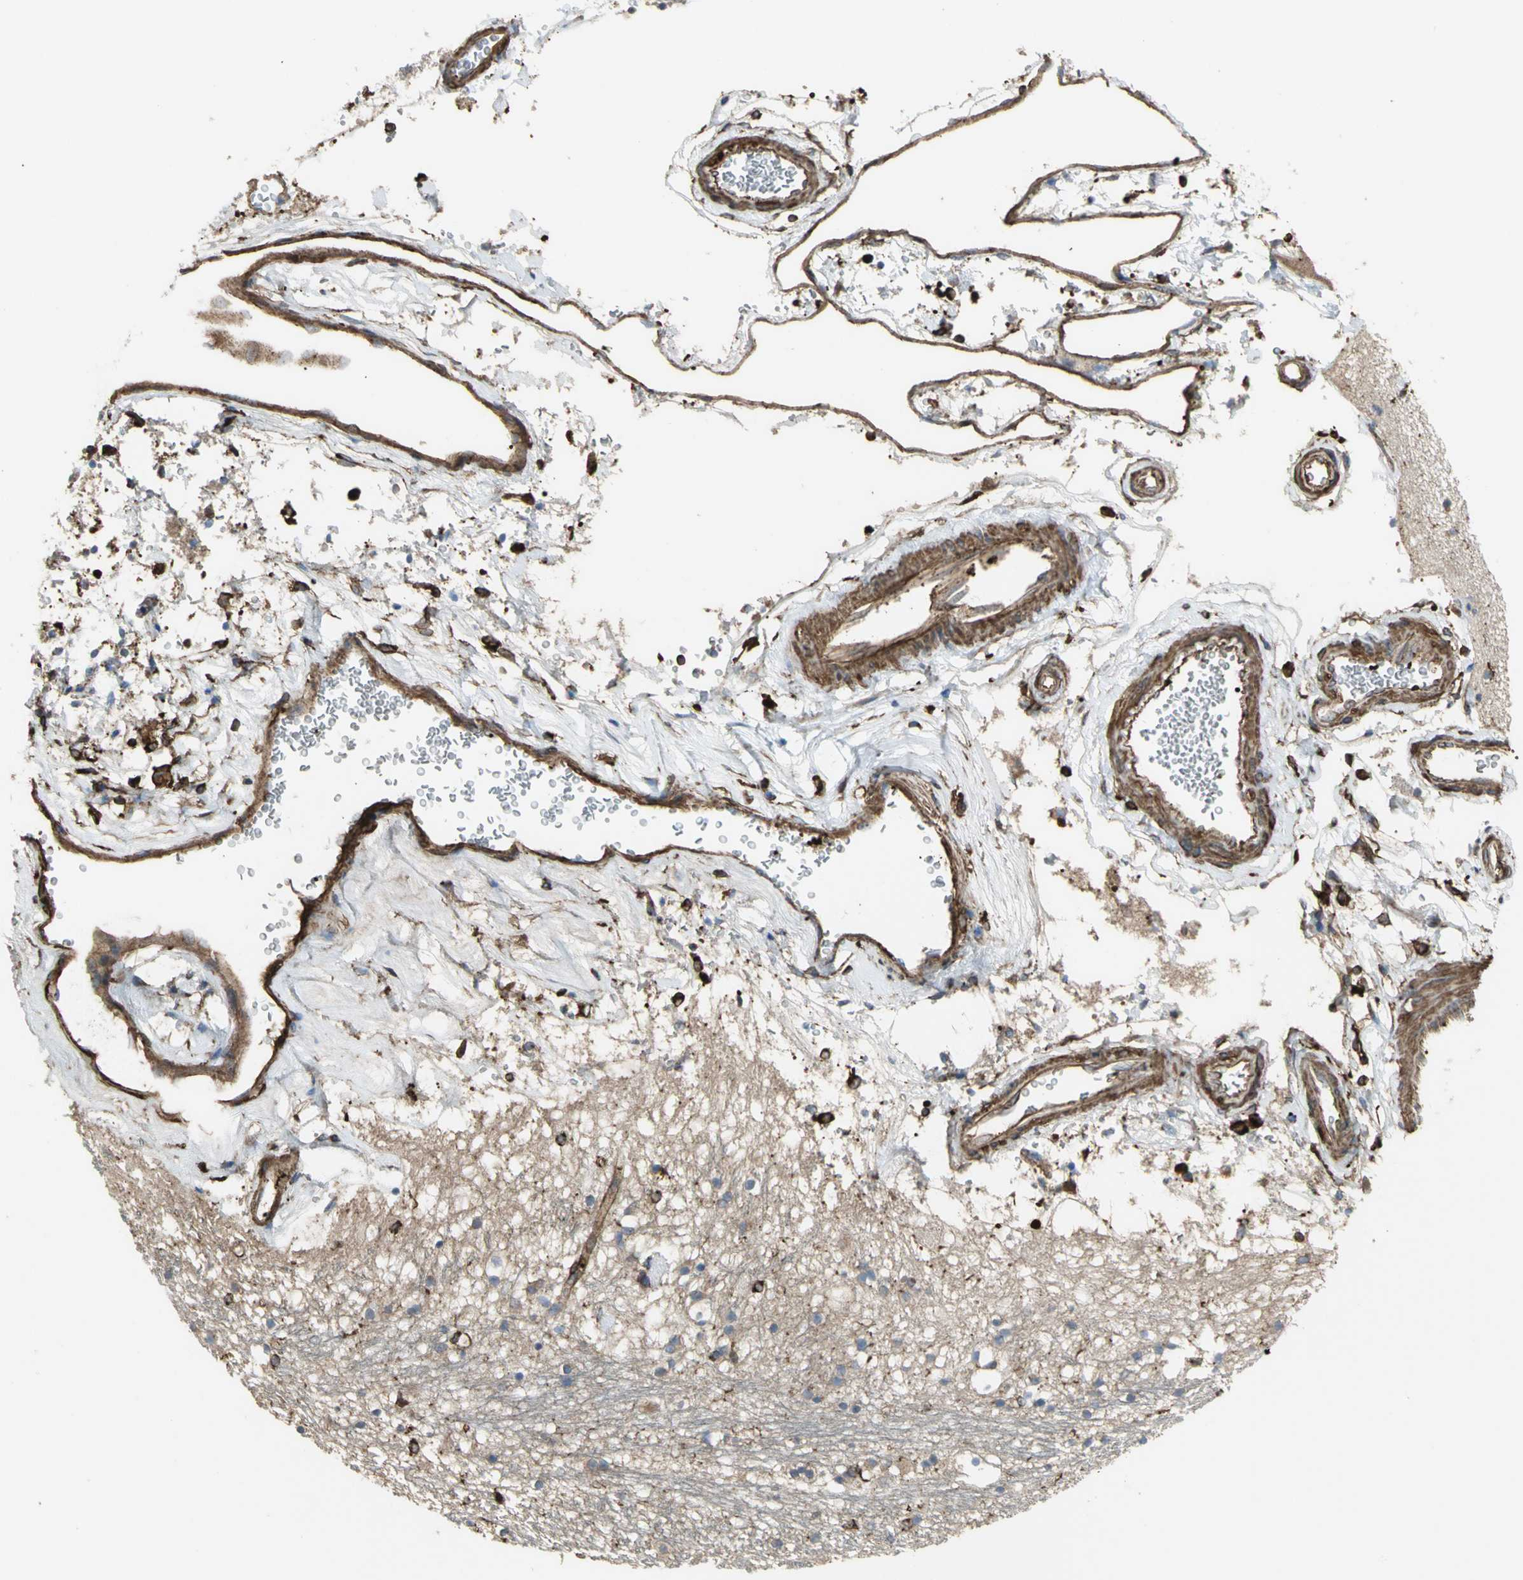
{"staining": {"intensity": "strong", "quantity": "<25%", "location": "cytoplasmic/membranous"}, "tissue": "hippocampus", "cell_type": "Glial cells", "image_type": "normal", "snomed": [{"axis": "morphology", "description": "Normal tissue, NOS"}, {"axis": "topography", "description": "Hippocampus"}], "caption": "Hippocampus stained with a brown dye exhibits strong cytoplasmic/membranous positive positivity in approximately <25% of glial cells.", "gene": "TLN1", "patient": {"sex": "male", "age": 45}}